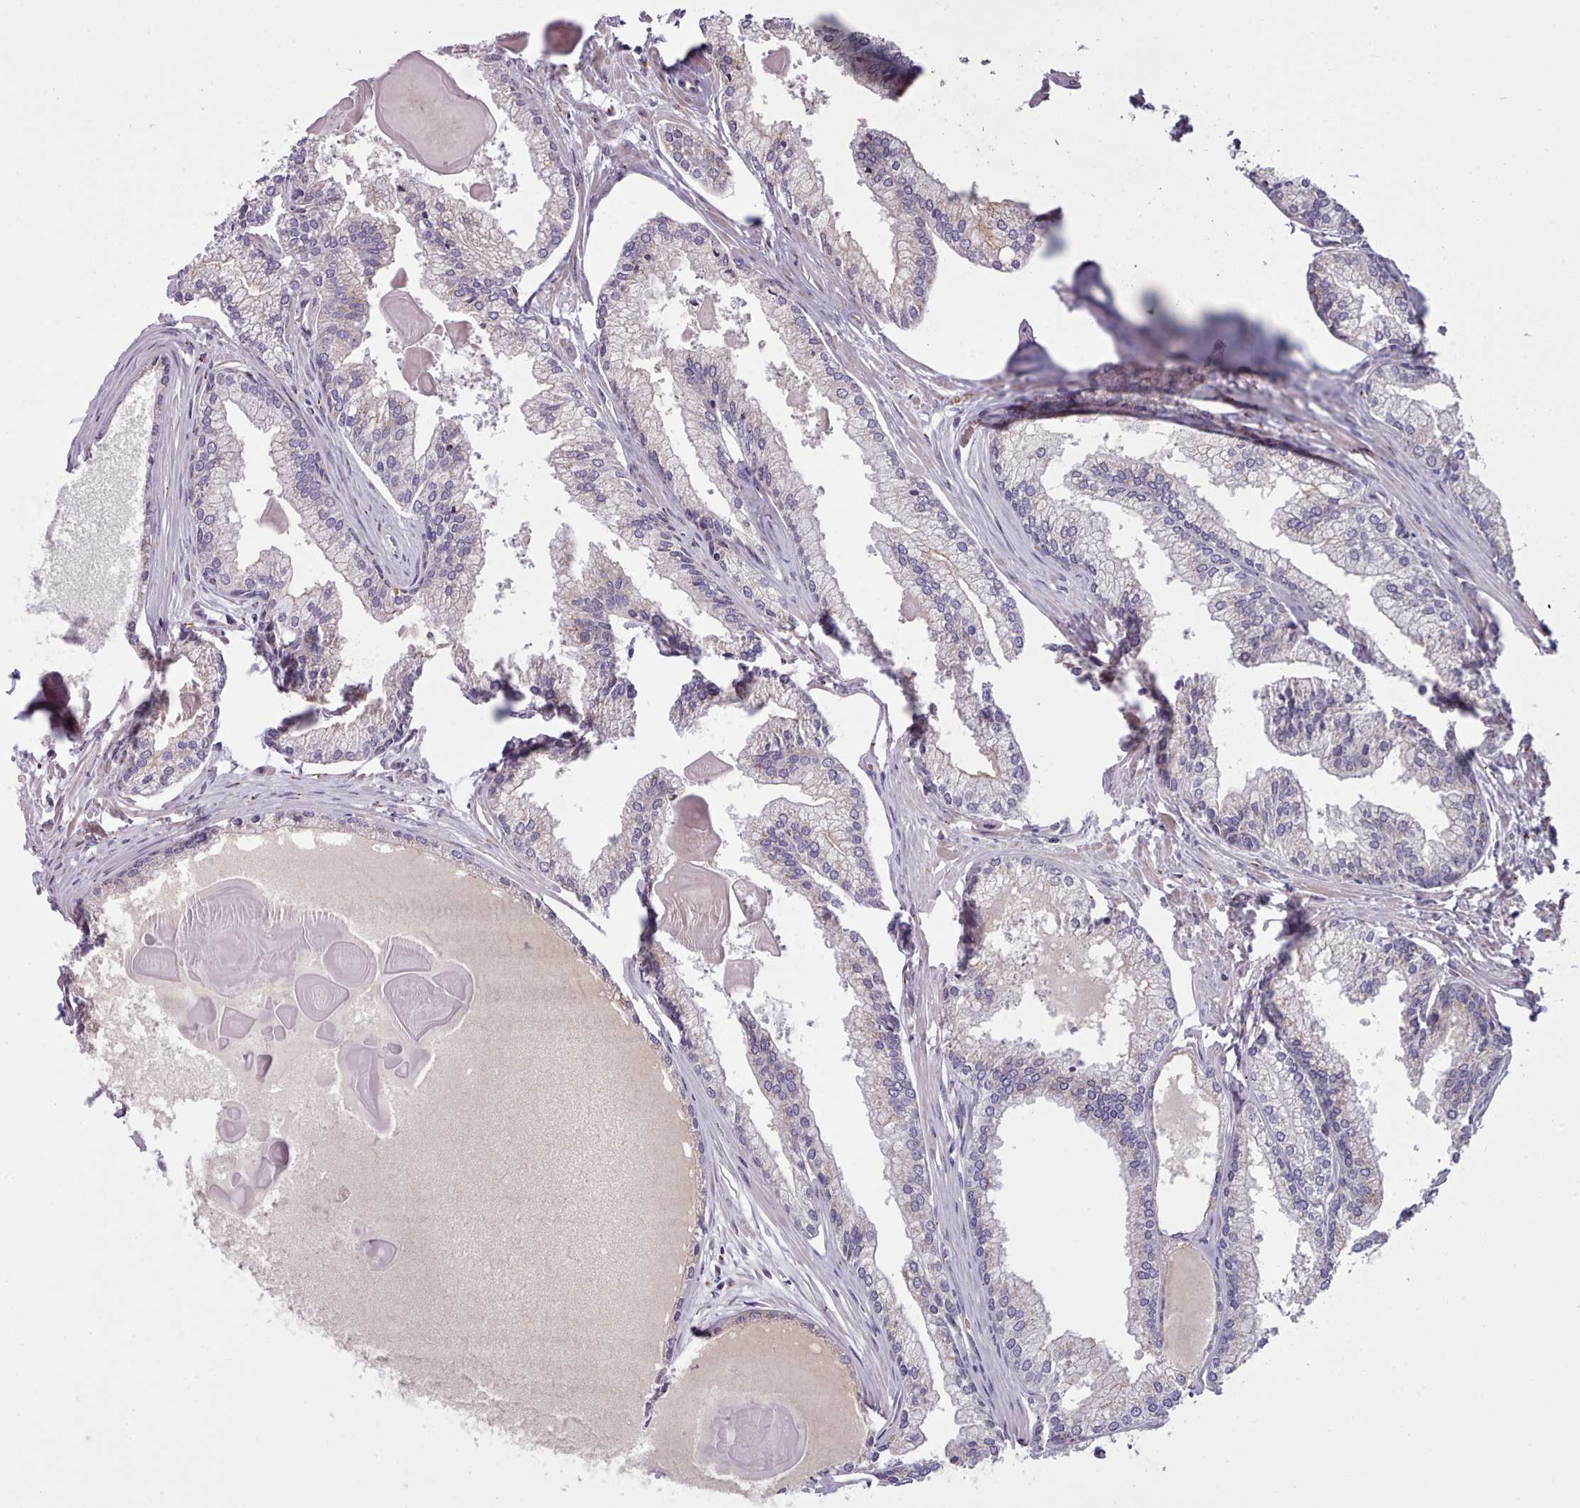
{"staining": {"intensity": "negative", "quantity": "none", "location": "none"}, "tissue": "prostate cancer", "cell_type": "Tumor cells", "image_type": "cancer", "snomed": [{"axis": "morphology", "description": "Adenocarcinoma, High grade"}, {"axis": "topography", "description": "Prostate"}], "caption": "The micrograph reveals no staining of tumor cells in prostate cancer (high-grade adenocarcinoma).", "gene": "SLC52A3", "patient": {"sex": "male", "age": 68}}